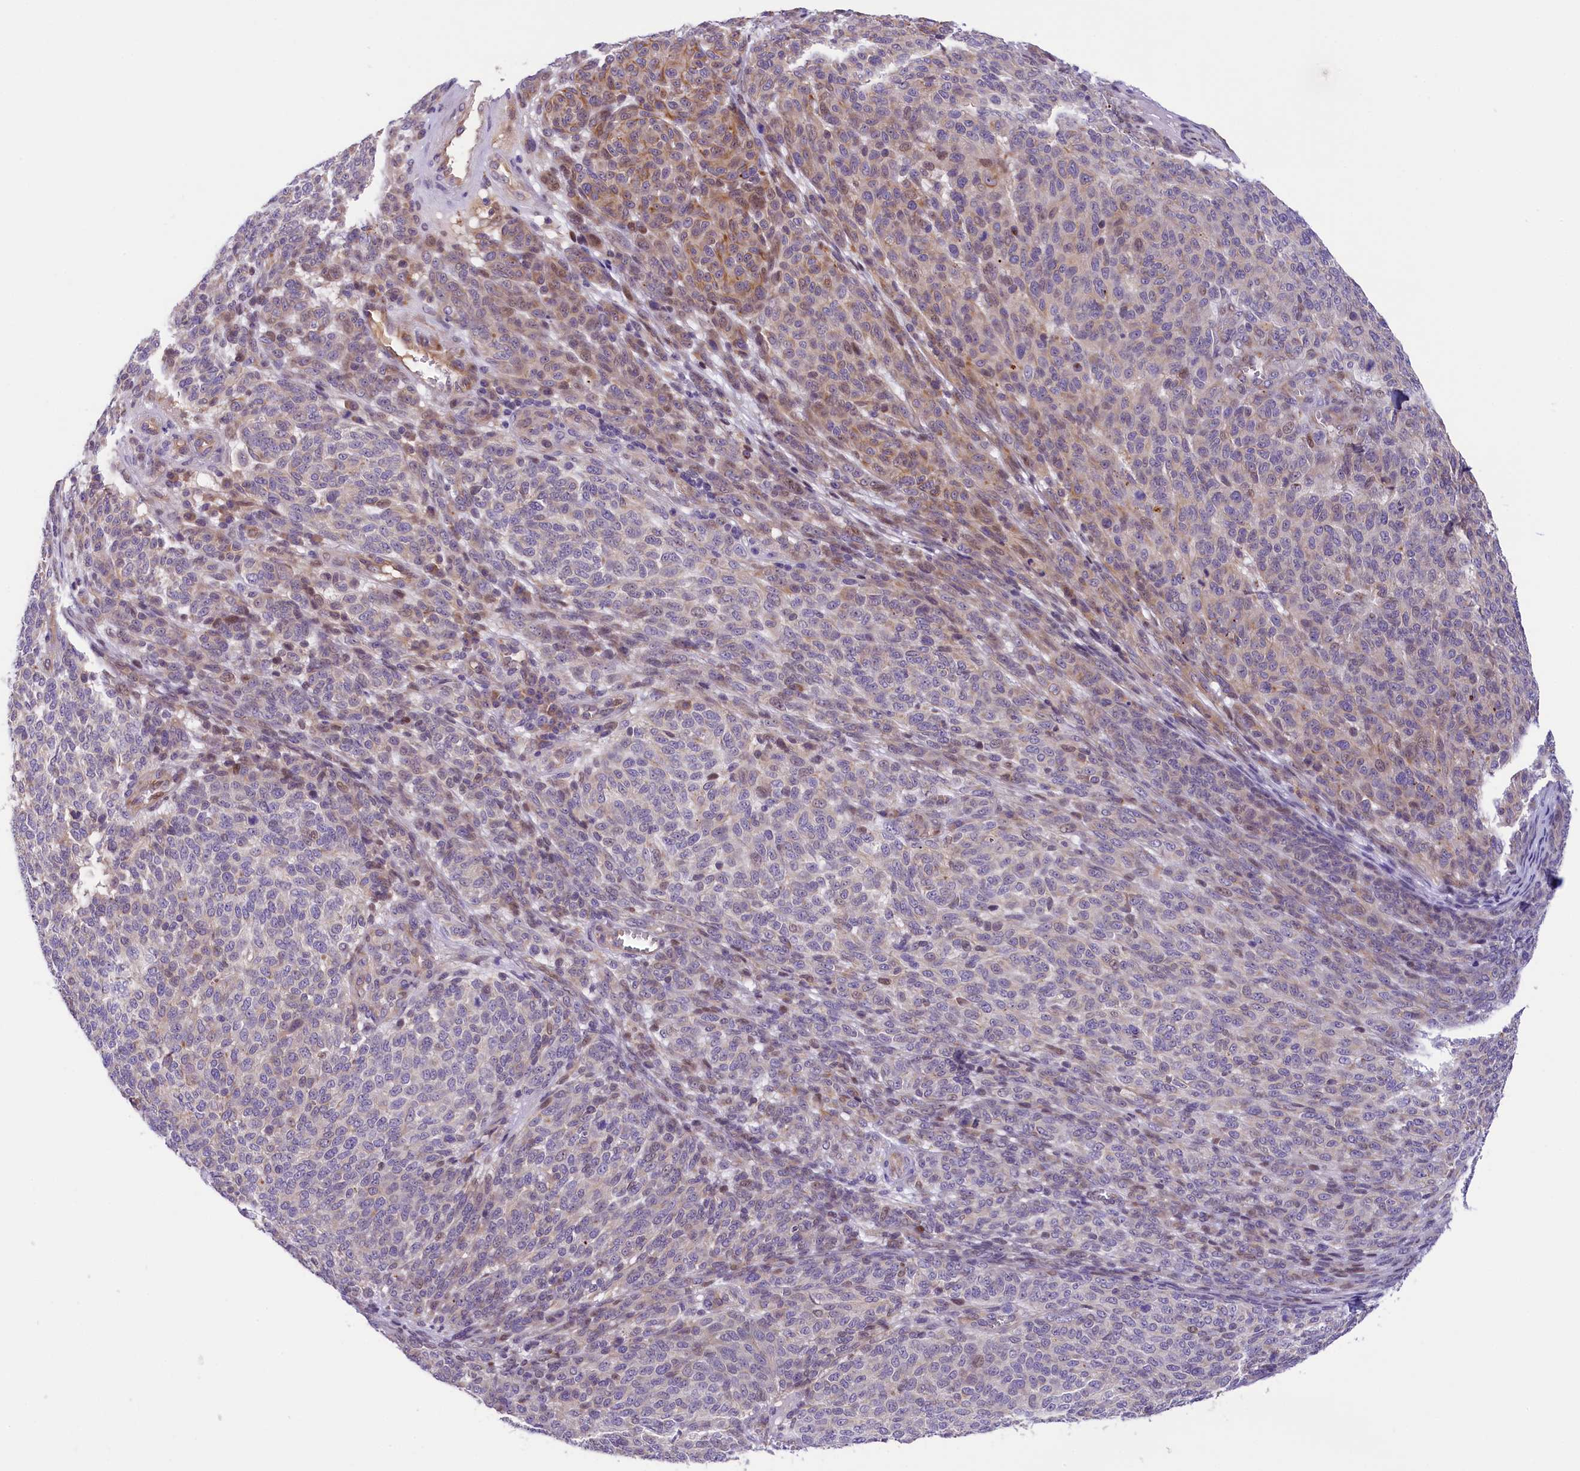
{"staining": {"intensity": "weak", "quantity": "<25%", "location": "cytoplasmic/membranous"}, "tissue": "melanoma", "cell_type": "Tumor cells", "image_type": "cancer", "snomed": [{"axis": "morphology", "description": "Malignant melanoma, NOS"}, {"axis": "topography", "description": "Skin"}], "caption": "This is an immunohistochemistry (IHC) micrograph of melanoma. There is no staining in tumor cells.", "gene": "CCDC32", "patient": {"sex": "male", "age": 49}}